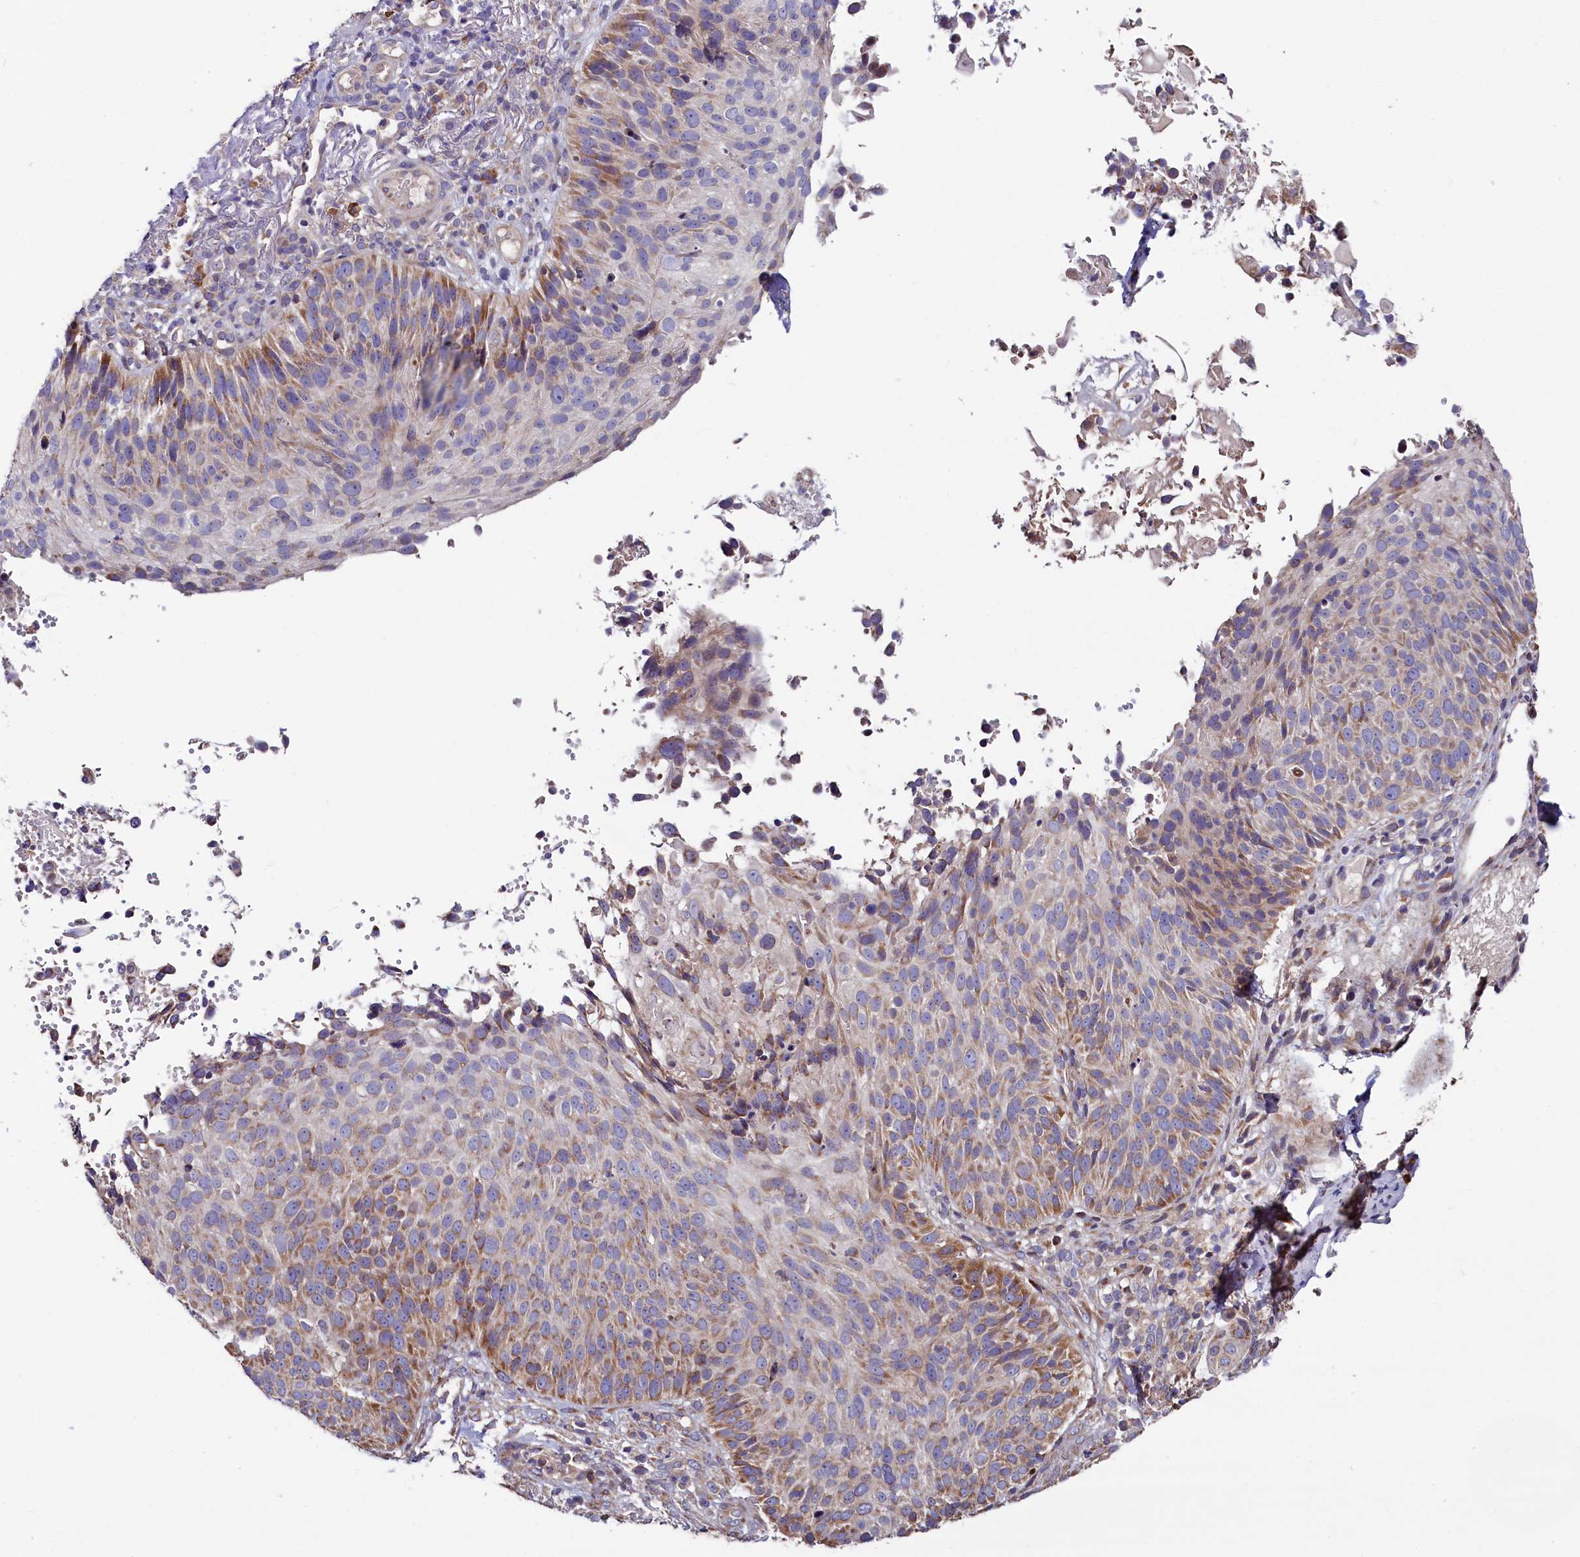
{"staining": {"intensity": "moderate", "quantity": "25%-75%", "location": "cytoplasmic/membranous"}, "tissue": "cervical cancer", "cell_type": "Tumor cells", "image_type": "cancer", "snomed": [{"axis": "morphology", "description": "Squamous cell carcinoma, NOS"}, {"axis": "topography", "description": "Cervix"}], "caption": "The micrograph reveals immunohistochemical staining of cervical cancer. There is moderate cytoplasmic/membranous staining is appreciated in approximately 25%-75% of tumor cells.", "gene": "ZSWIM1", "patient": {"sex": "female", "age": 74}}